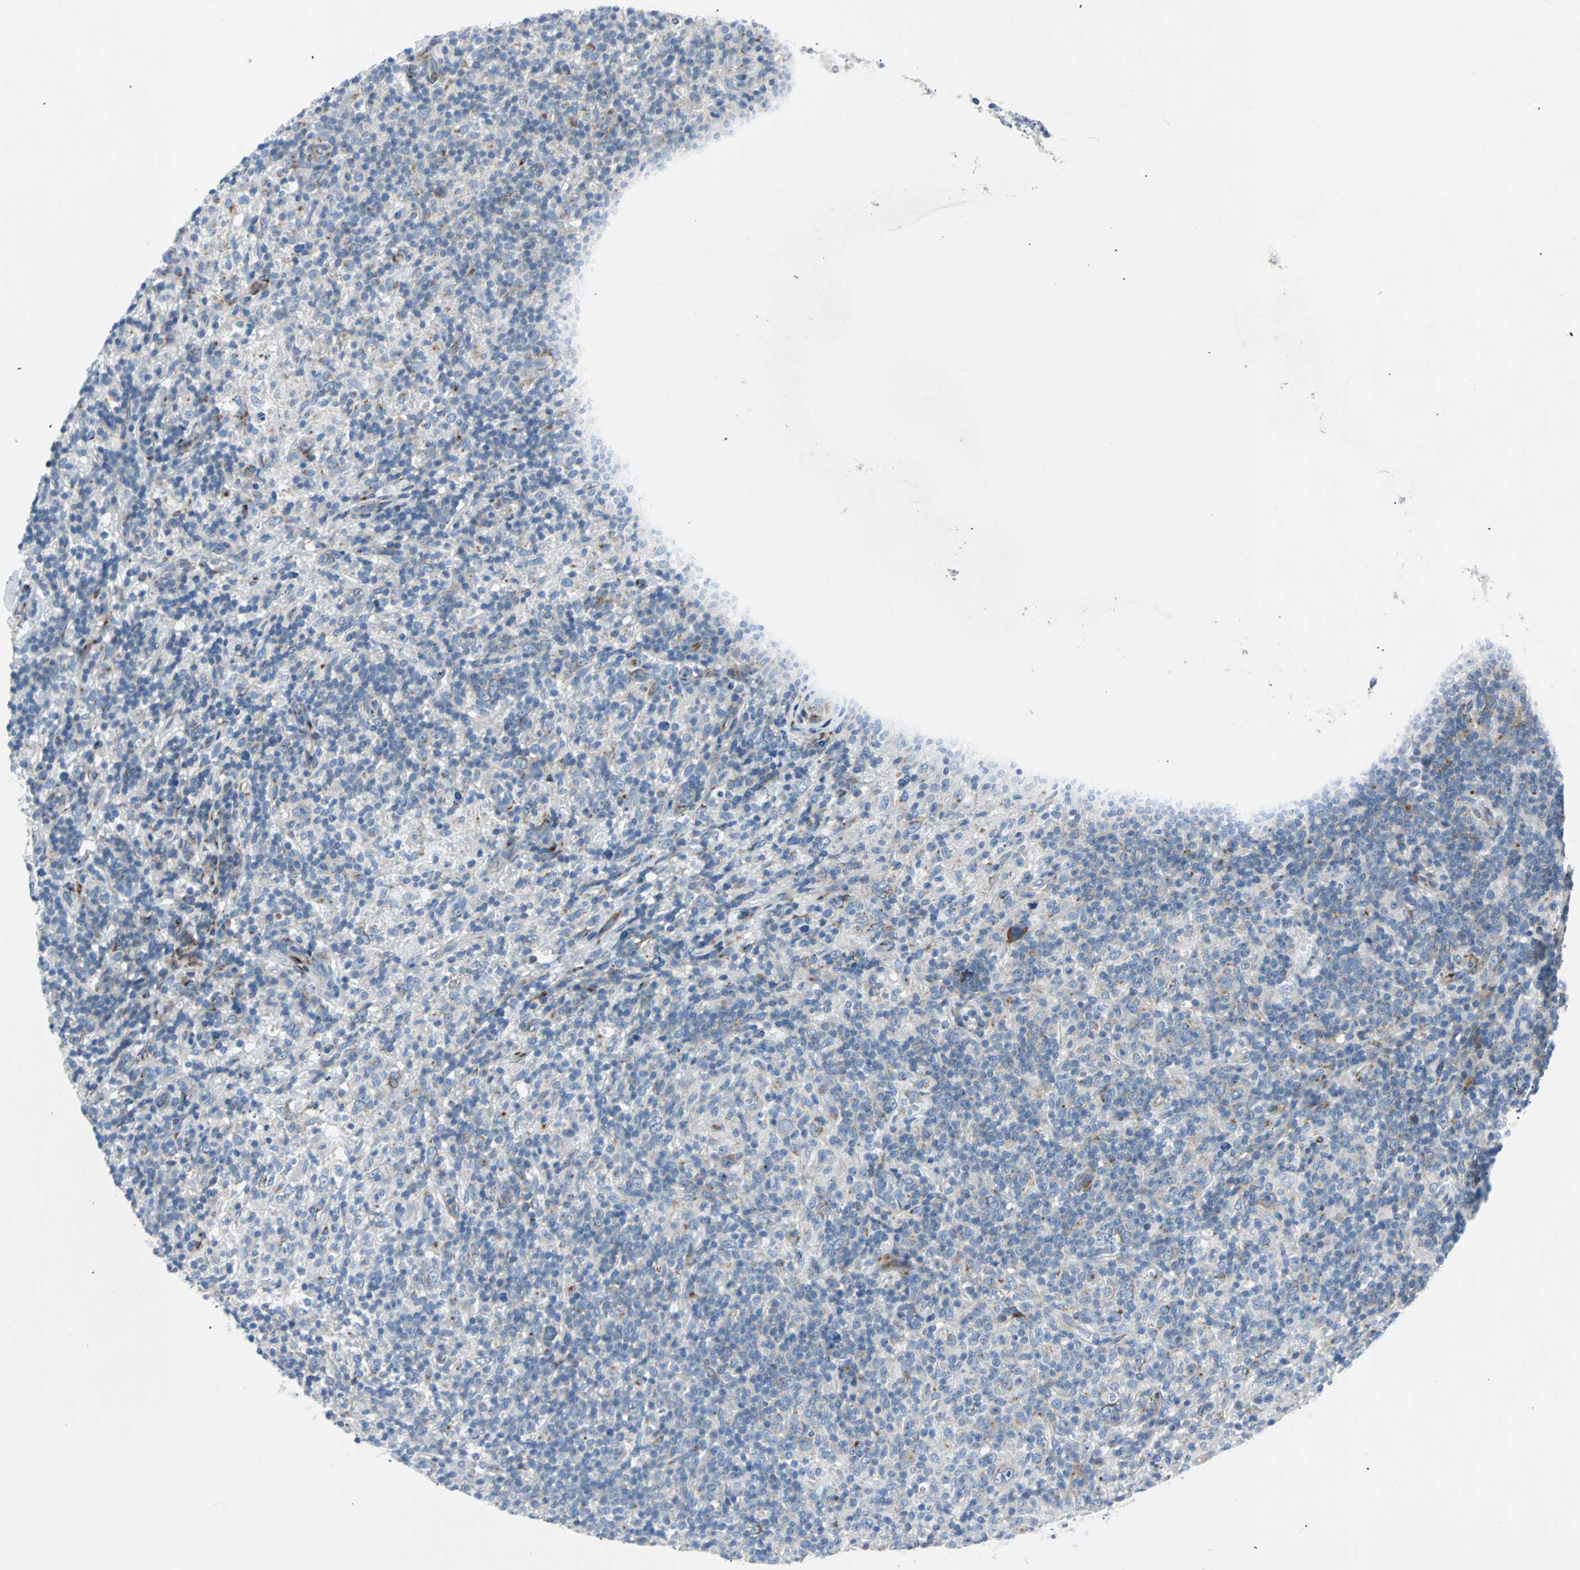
{"staining": {"intensity": "weak", "quantity": "<25%", "location": "cytoplasmic/membranous"}, "tissue": "lymphoma", "cell_type": "Tumor cells", "image_type": "cancer", "snomed": [{"axis": "morphology", "description": "Hodgkin's disease, NOS"}, {"axis": "topography", "description": "Lymph node"}], "caption": "DAB (3,3'-diaminobenzidine) immunohistochemical staining of human Hodgkin's disease demonstrates no significant staining in tumor cells.", "gene": "BBC3", "patient": {"sex": "male", "age": 70}}